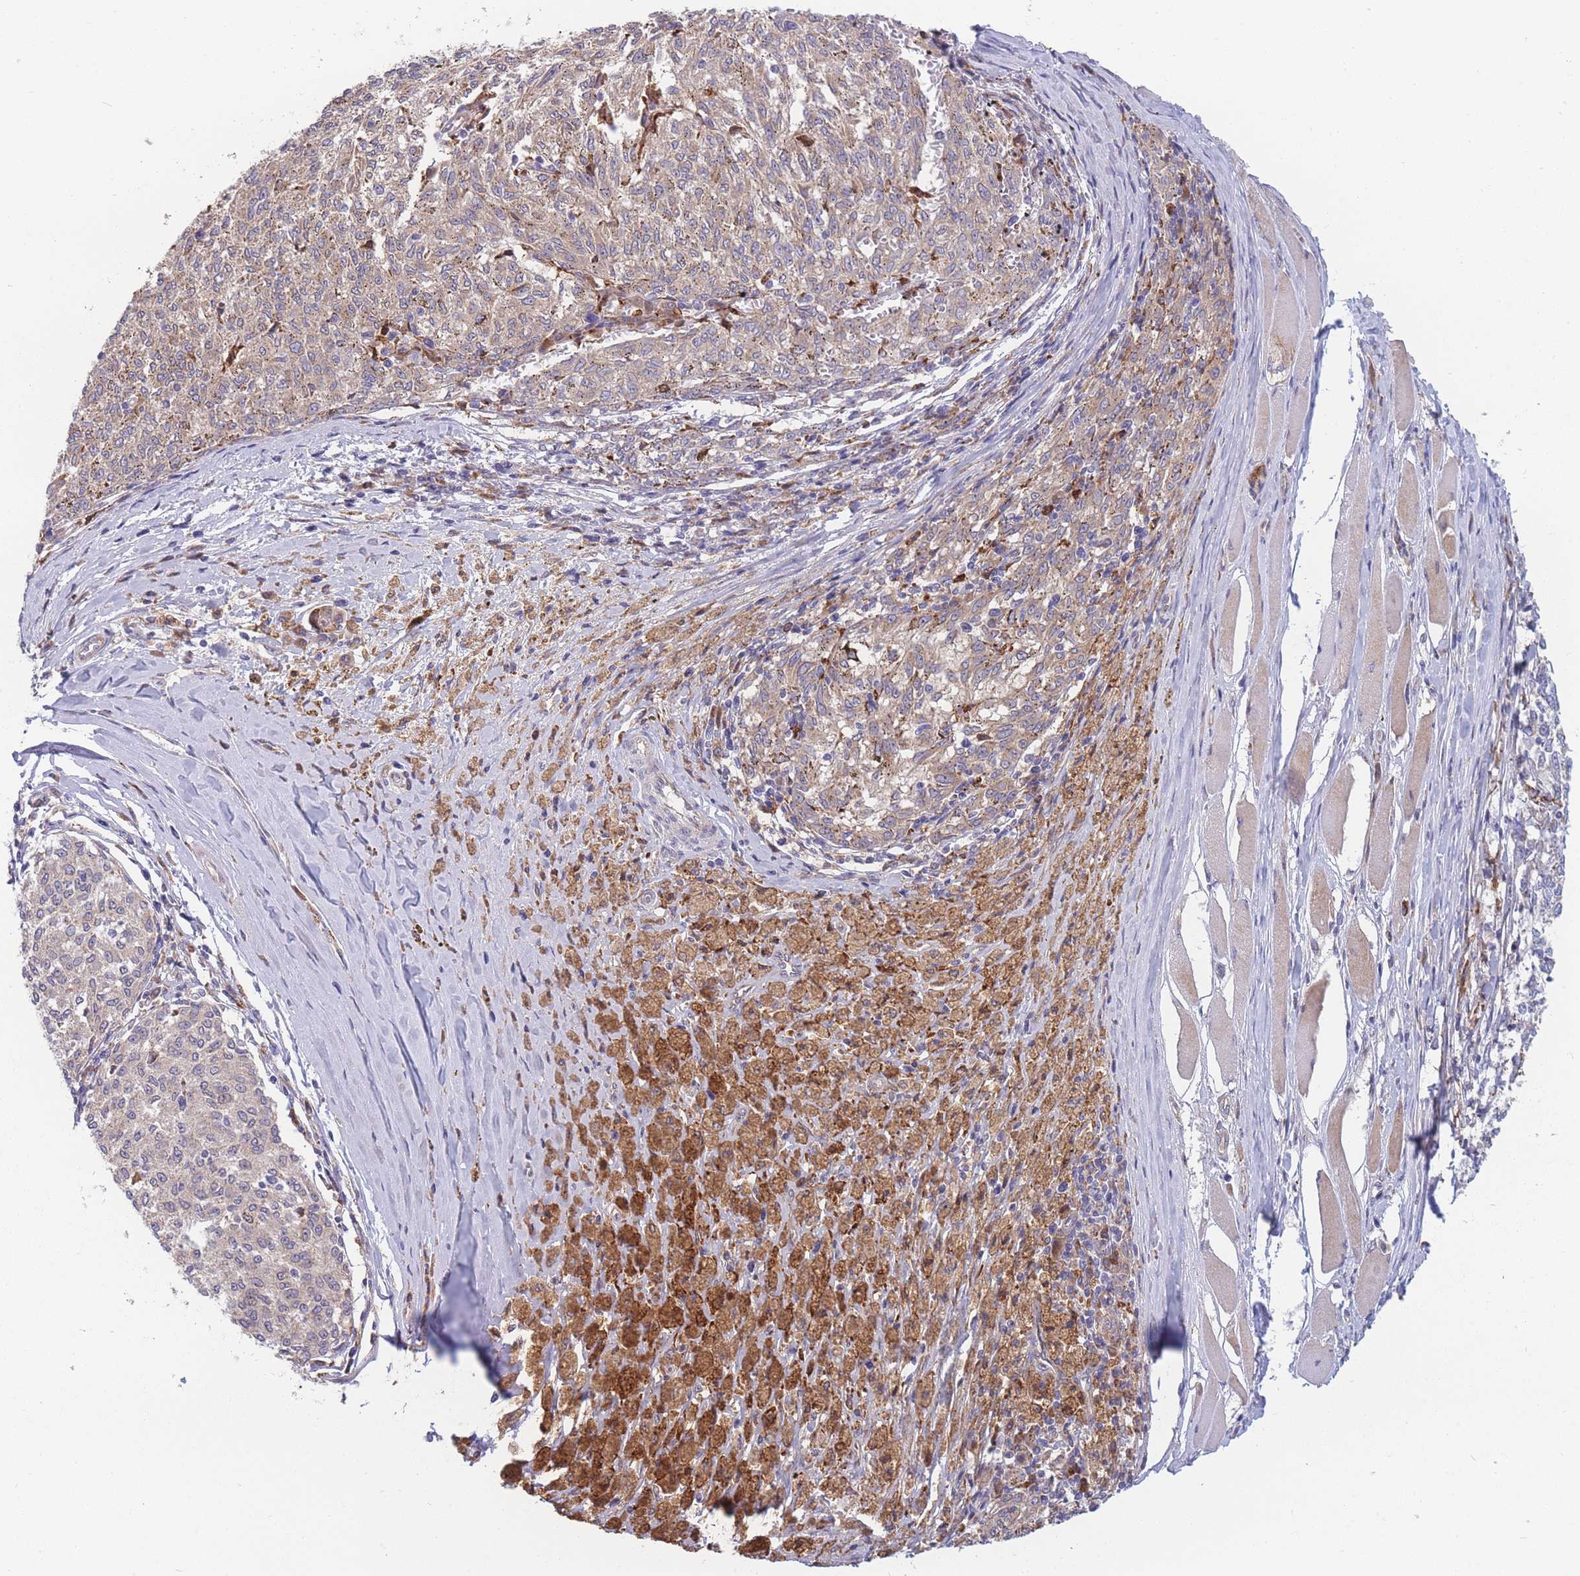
{"staining": {"intensity": "weak", "quantity": ">75%", "location": "cytoplasmic/membranous"}, "tissue": "melanoma", "cell_type": "Tumor cells", "image_type": "cancer", "snomed": [{"axis": "morphology", "description": "Malignant melanoma, NOS"}, {"axis": "topography", "description": "Skin"}], "caption": "High-power microscopy captured an immunohistochemistry (IHC) image of melanoma, revealing weak cytoplasmic/membranous staining in about >75% of tumor cells.", "gene": "TMEM131L", "patient": {"sex": "female", "age": 72}}